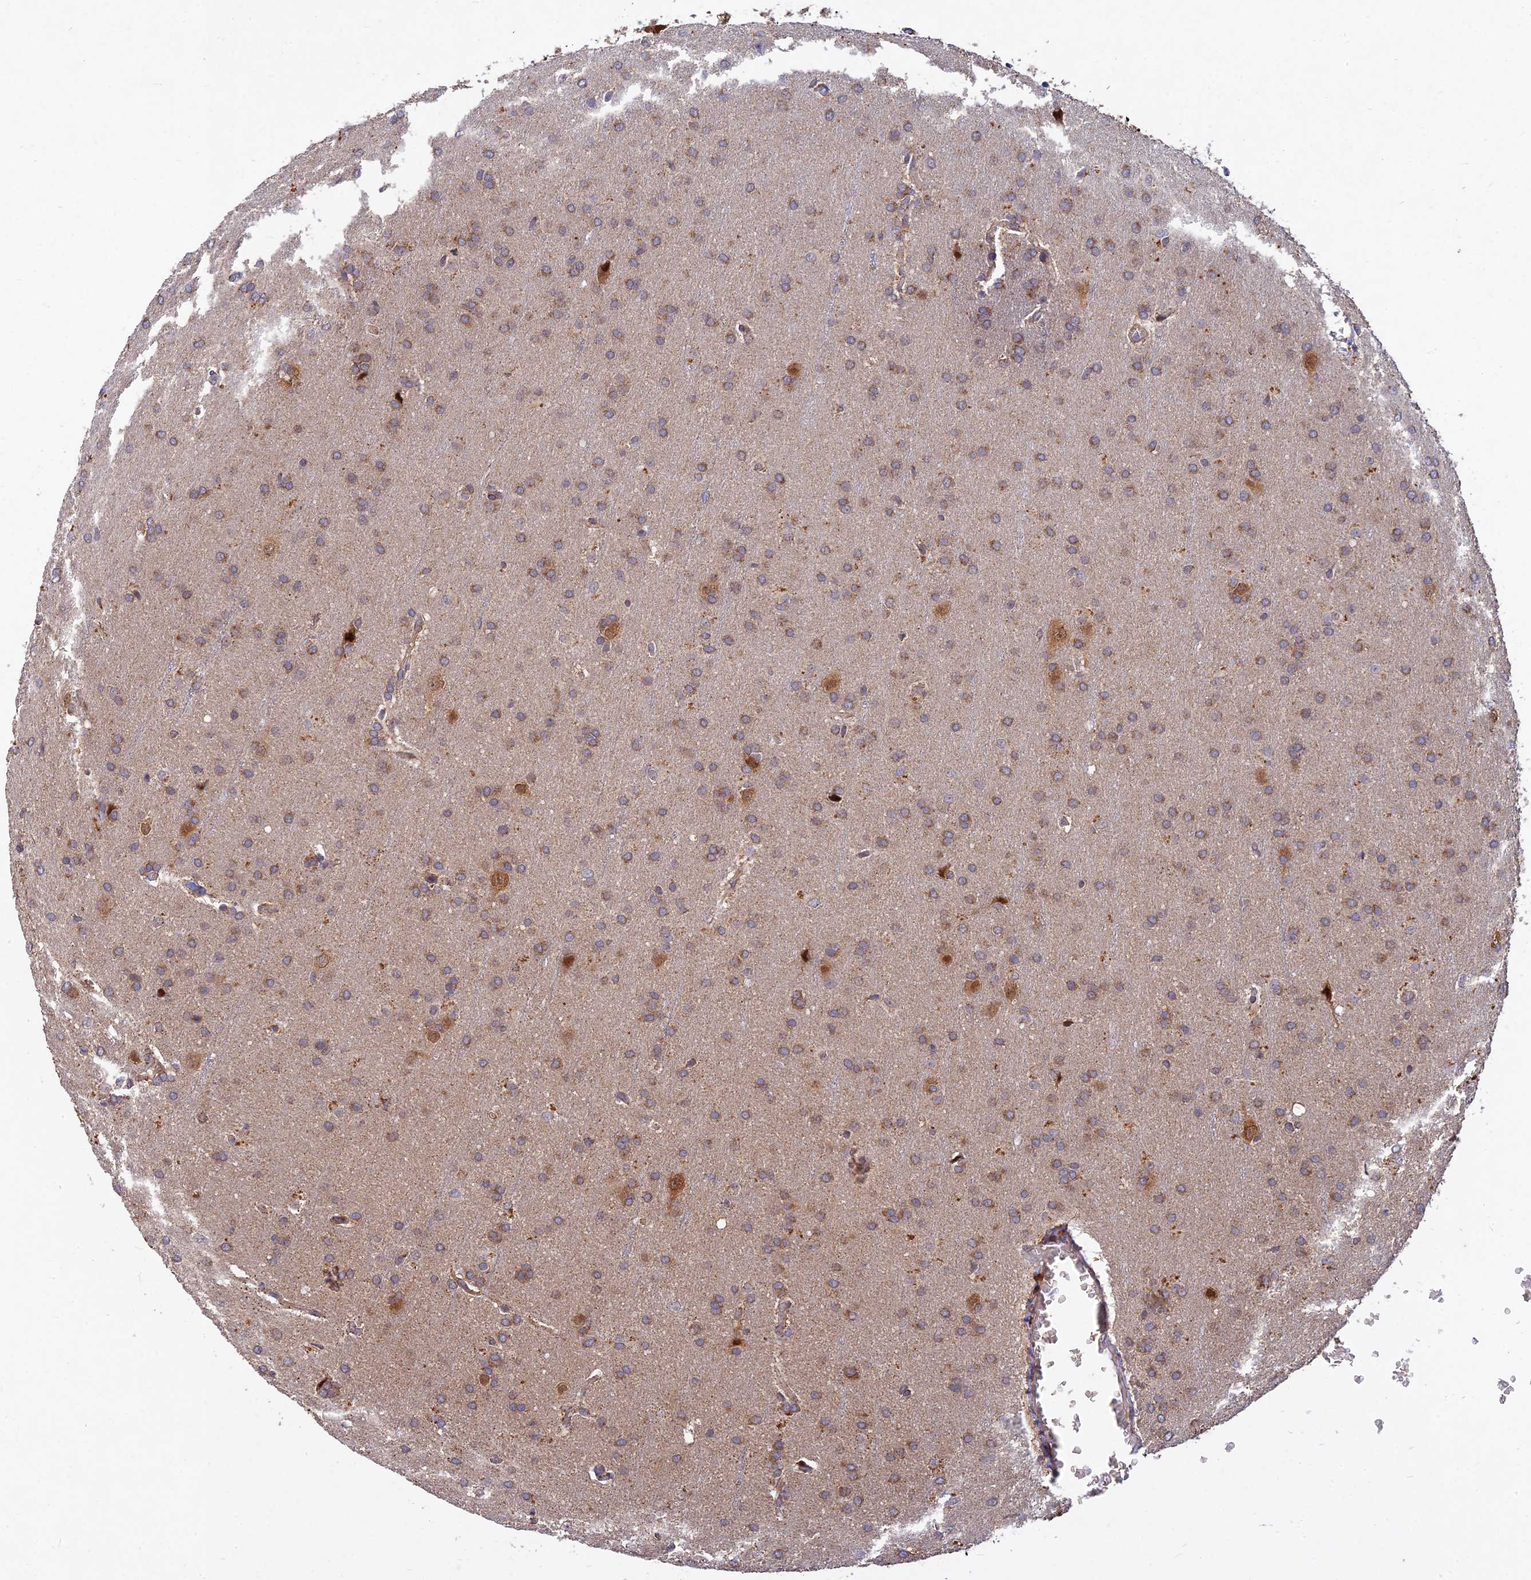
{"staining": {"intensity": "moderate", "quantity": ">75%", "location": "cytoplasmic/membranous"}, "tissue": "glioma", "cell_type": "Tumor cells", "image_type": "cancer", "snomed": [{"axis": "morphology", "description": "Glioma, malignant, Low grade"}, {"axis": "topography", "description": "Brain"}], "caption": "A brown stain highlights moderate cytoplasmic/membranous expression of a protein in human malignant low-grade glioma tumor cells. (Brightfield microscopy of DAB IHC at high magnification).", "gene": "RELCH", "patient": {"sex": "female", "age": 32}}